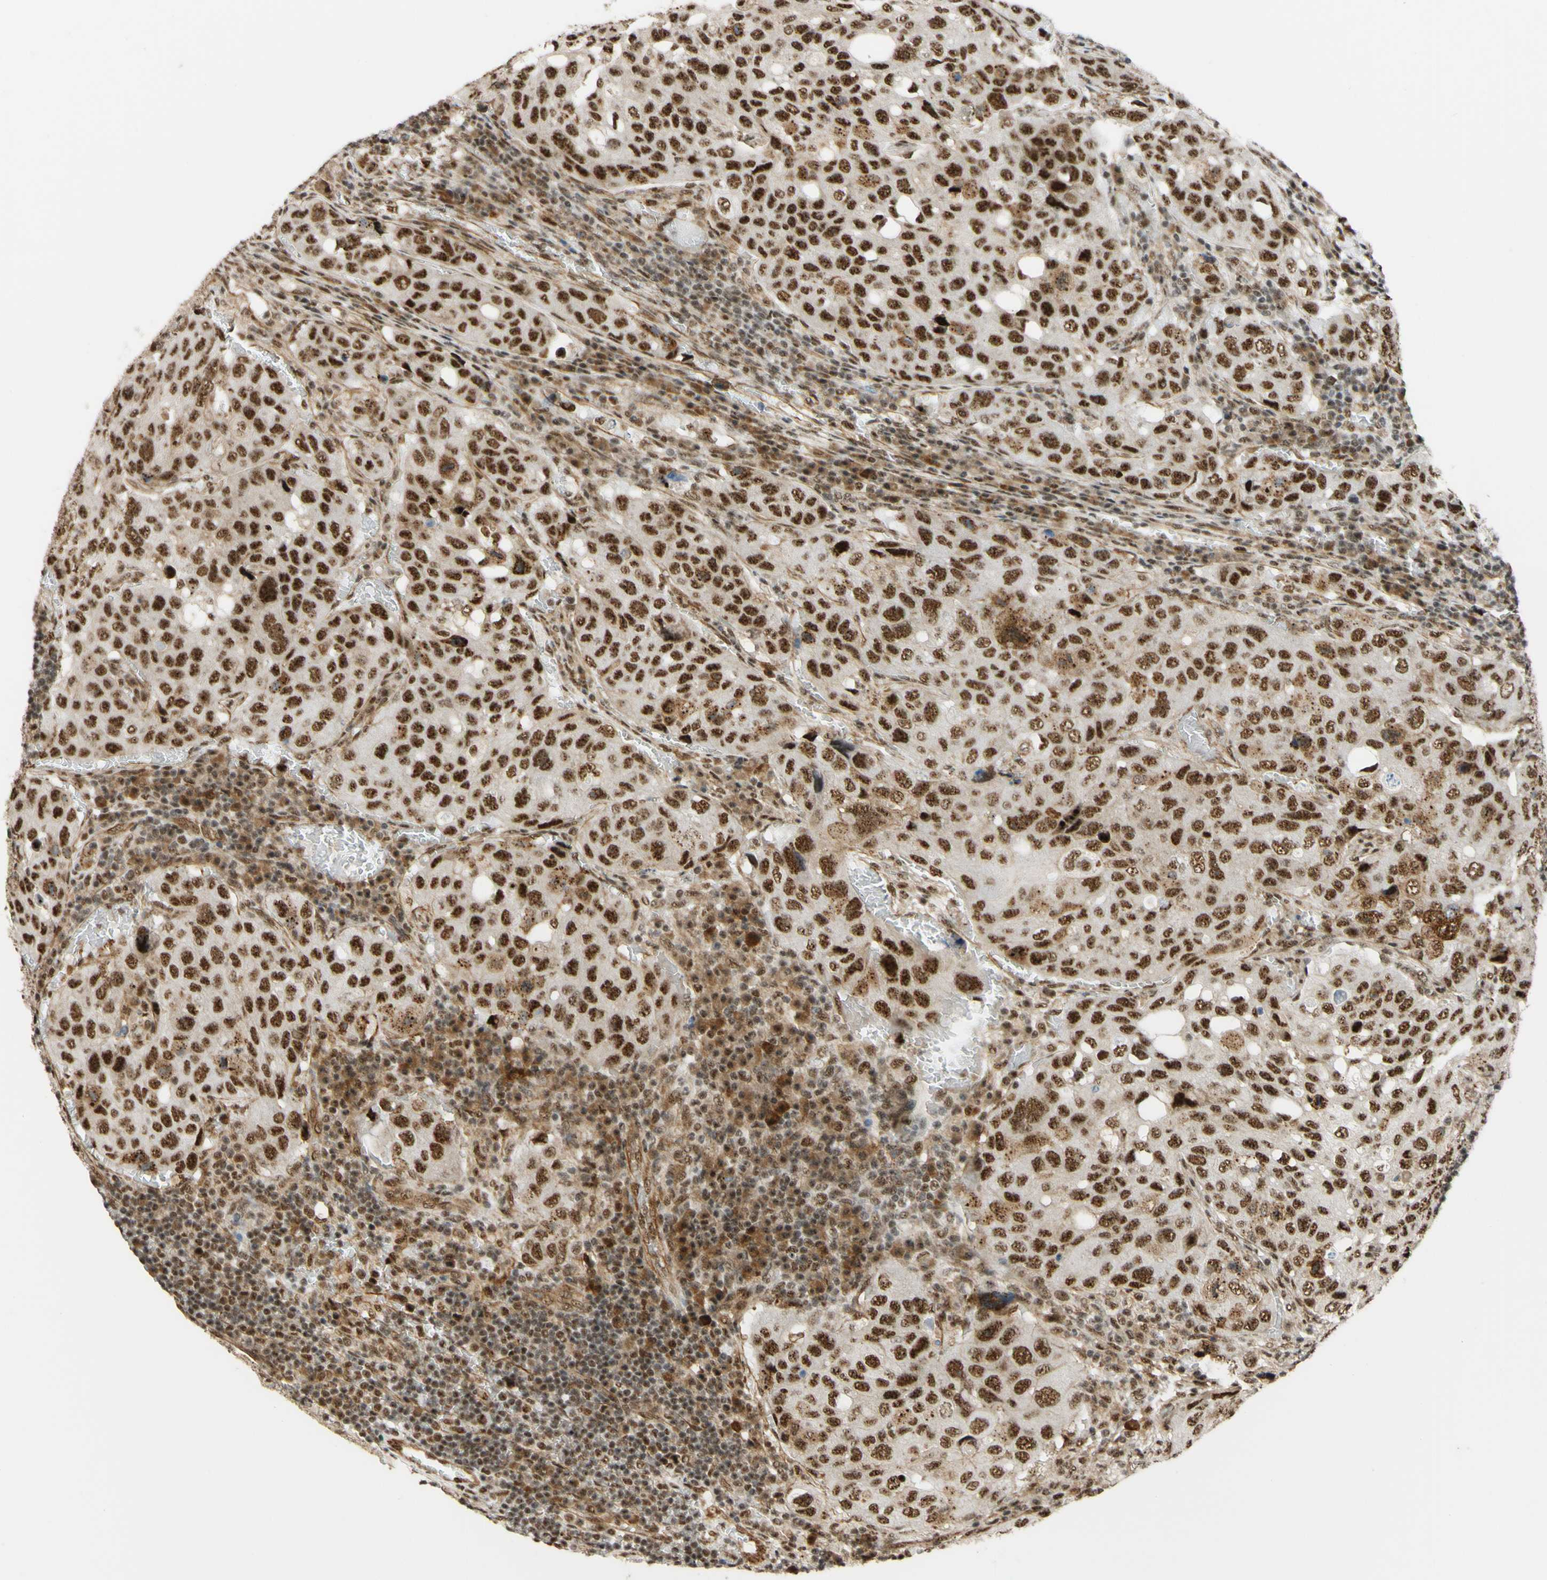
{"staining": {"intensity": "strong", "quantity": ">75%", "location": "nuclear"}, "tissue": "urothelial cancer", "cell_type": "Tumor cells", "image_type": "cancer", "snomed": [{"axis": "morphology", "description": "Urothelial carcinoma, High grade"}, {"axis": "topography", "description": "Lymph node"}, {"axis": "topography", "description": "Urinary bladder"}], "caption": "Immunohistochemical staining of human urothelial cancer displays high levels of strong nuclear protein staining in approximately >75% of tumor cells.", "gene": "SAP18", "patient": {"sex": "male", "age": 51}}